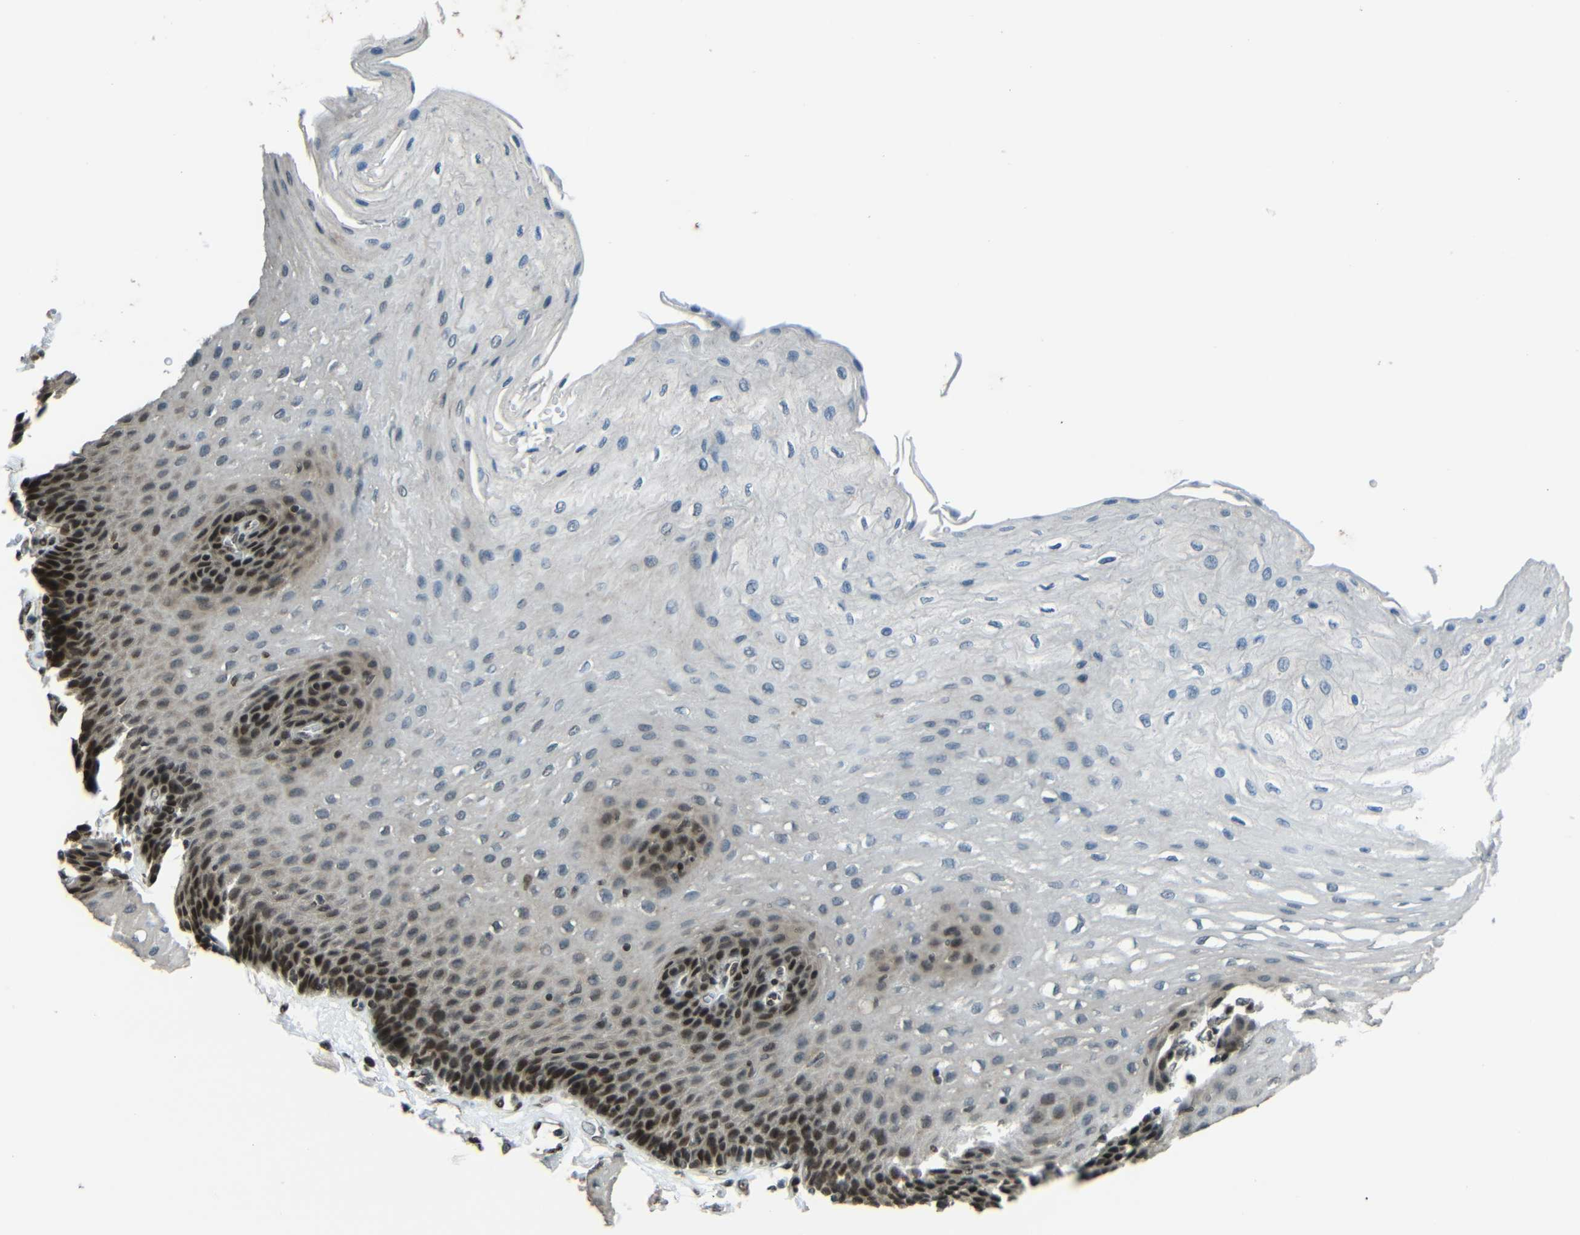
{"staining": {"intensity": "strong", "quantity": "25%-75%", "location": "nuclear"}, "tissue": "esophagus", "cell_type": "Squamous epithelial cells", "image_type": "normal", "snomed": [{"axis": "morphology", "description": "Normal tissue, NOS"}, {"axis": "topography", "description": "Esophagus"}], "caption": "Esophagus was stained to show a protein in brown. There is high levels of strong nuclear staining in about 25%-75% of squamous epithelial cells. The staining was performed using DAB to visualize the protein expression in brown, while the nuclei were stained in blue with hematoxylin (Magnification: 20x).", "gene": "PSIP1", "patient": {"sex": "female", "age": 72}}